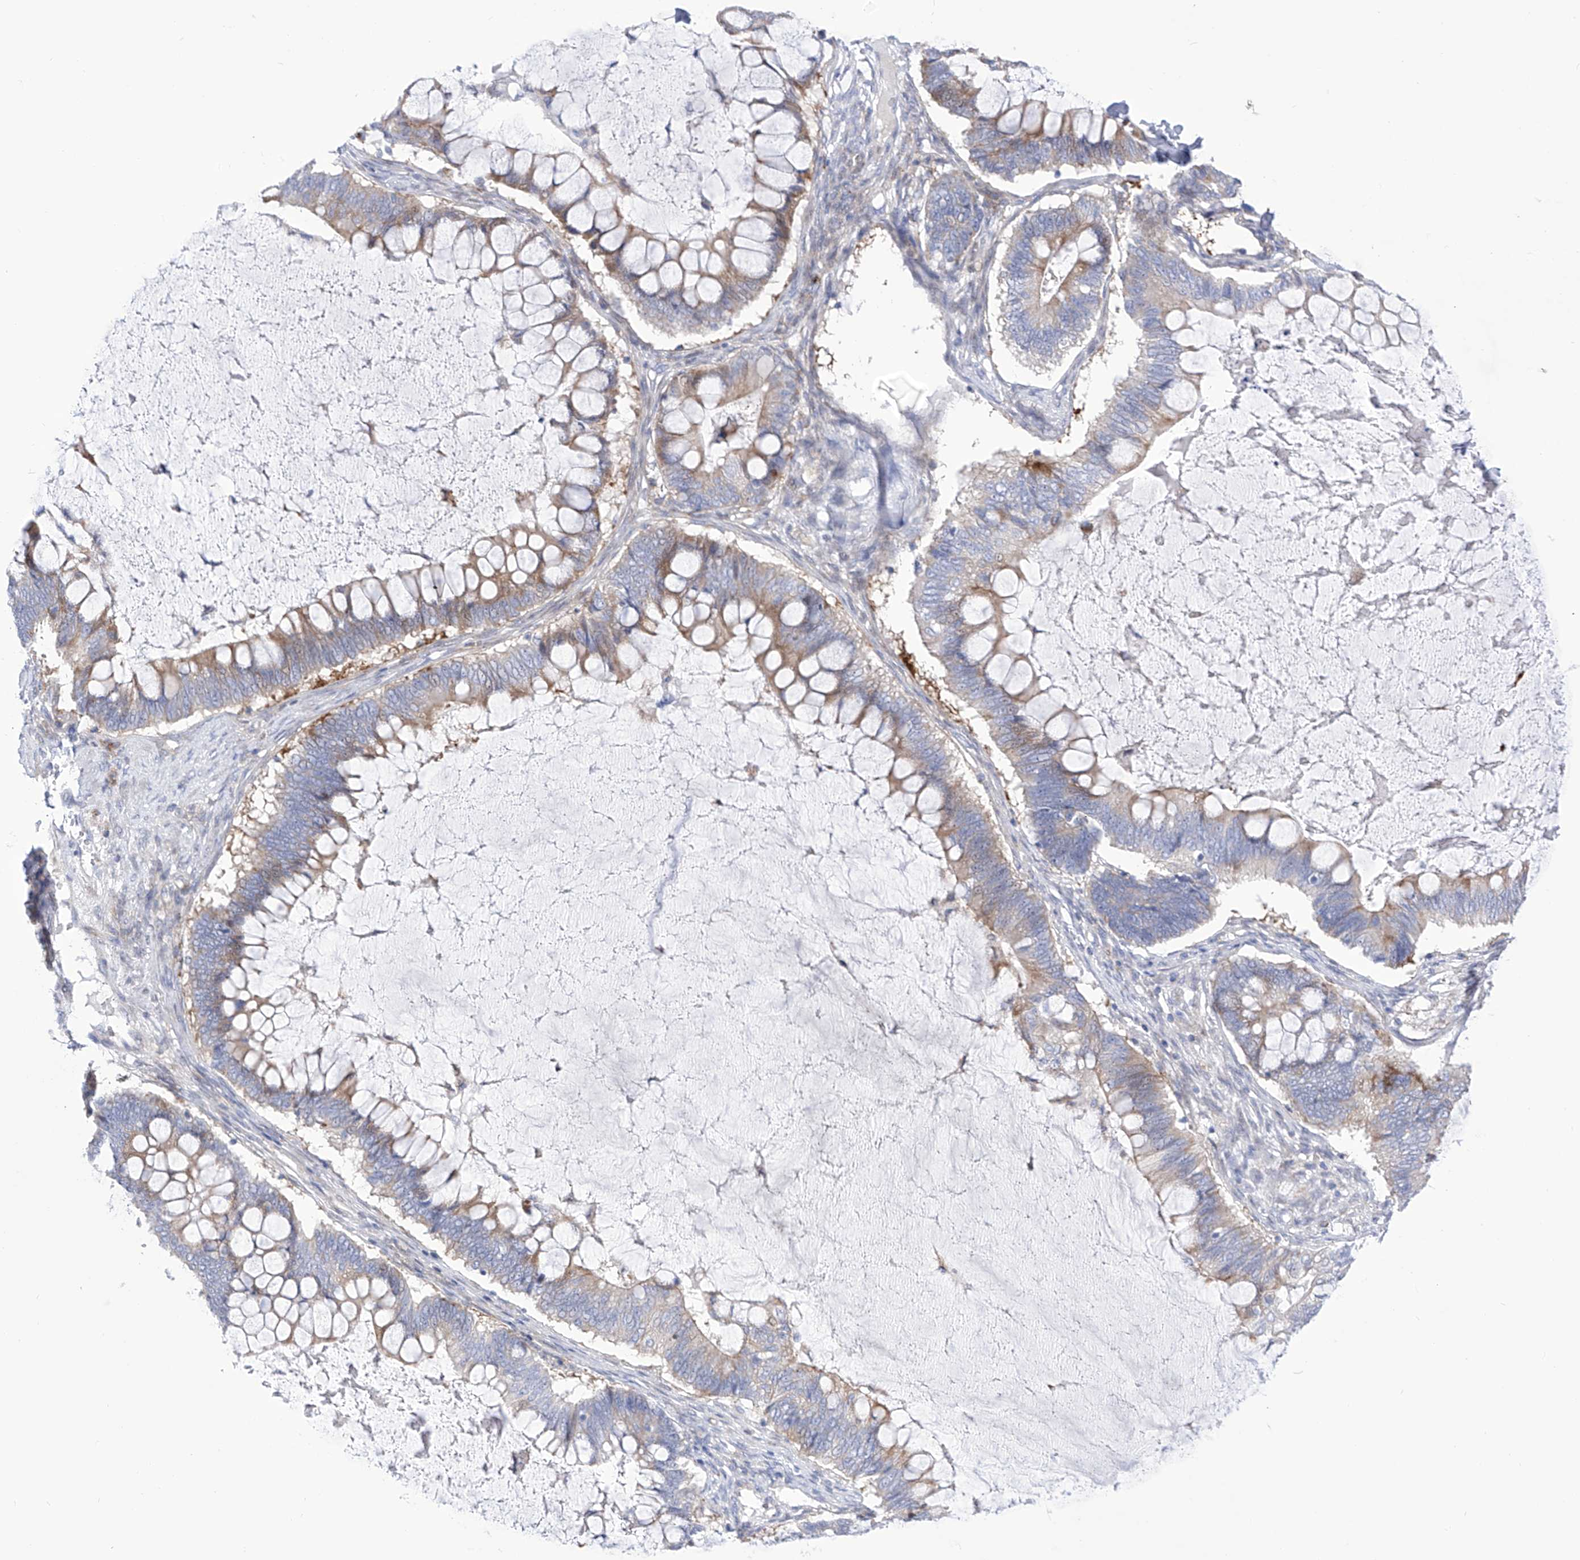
{"staining": {"intensity": "weak", "quantity": "25%-75%", "location": "cytoplasmic/membranous"}, "tissue": "ovarian cancer", "cell_type": "Tumor cells", "image_type": "cancer", "snomed": [{"axis": "morphology", "description": "Cystadenocarcinoma, mucinous, NOS"}, {"axis": "topography", "description": "Ovary"}], "caption": "Immunohistochemistry (IHC) (DAB (3,3'-diaminobenzidine)) staining of ovarian cancer shows weak cytoplasmic/membranous protein staining in about 25%-75% of tumor cells.", "gene": "C1orf87", "patient": {"sex": "female", "age": 61}}